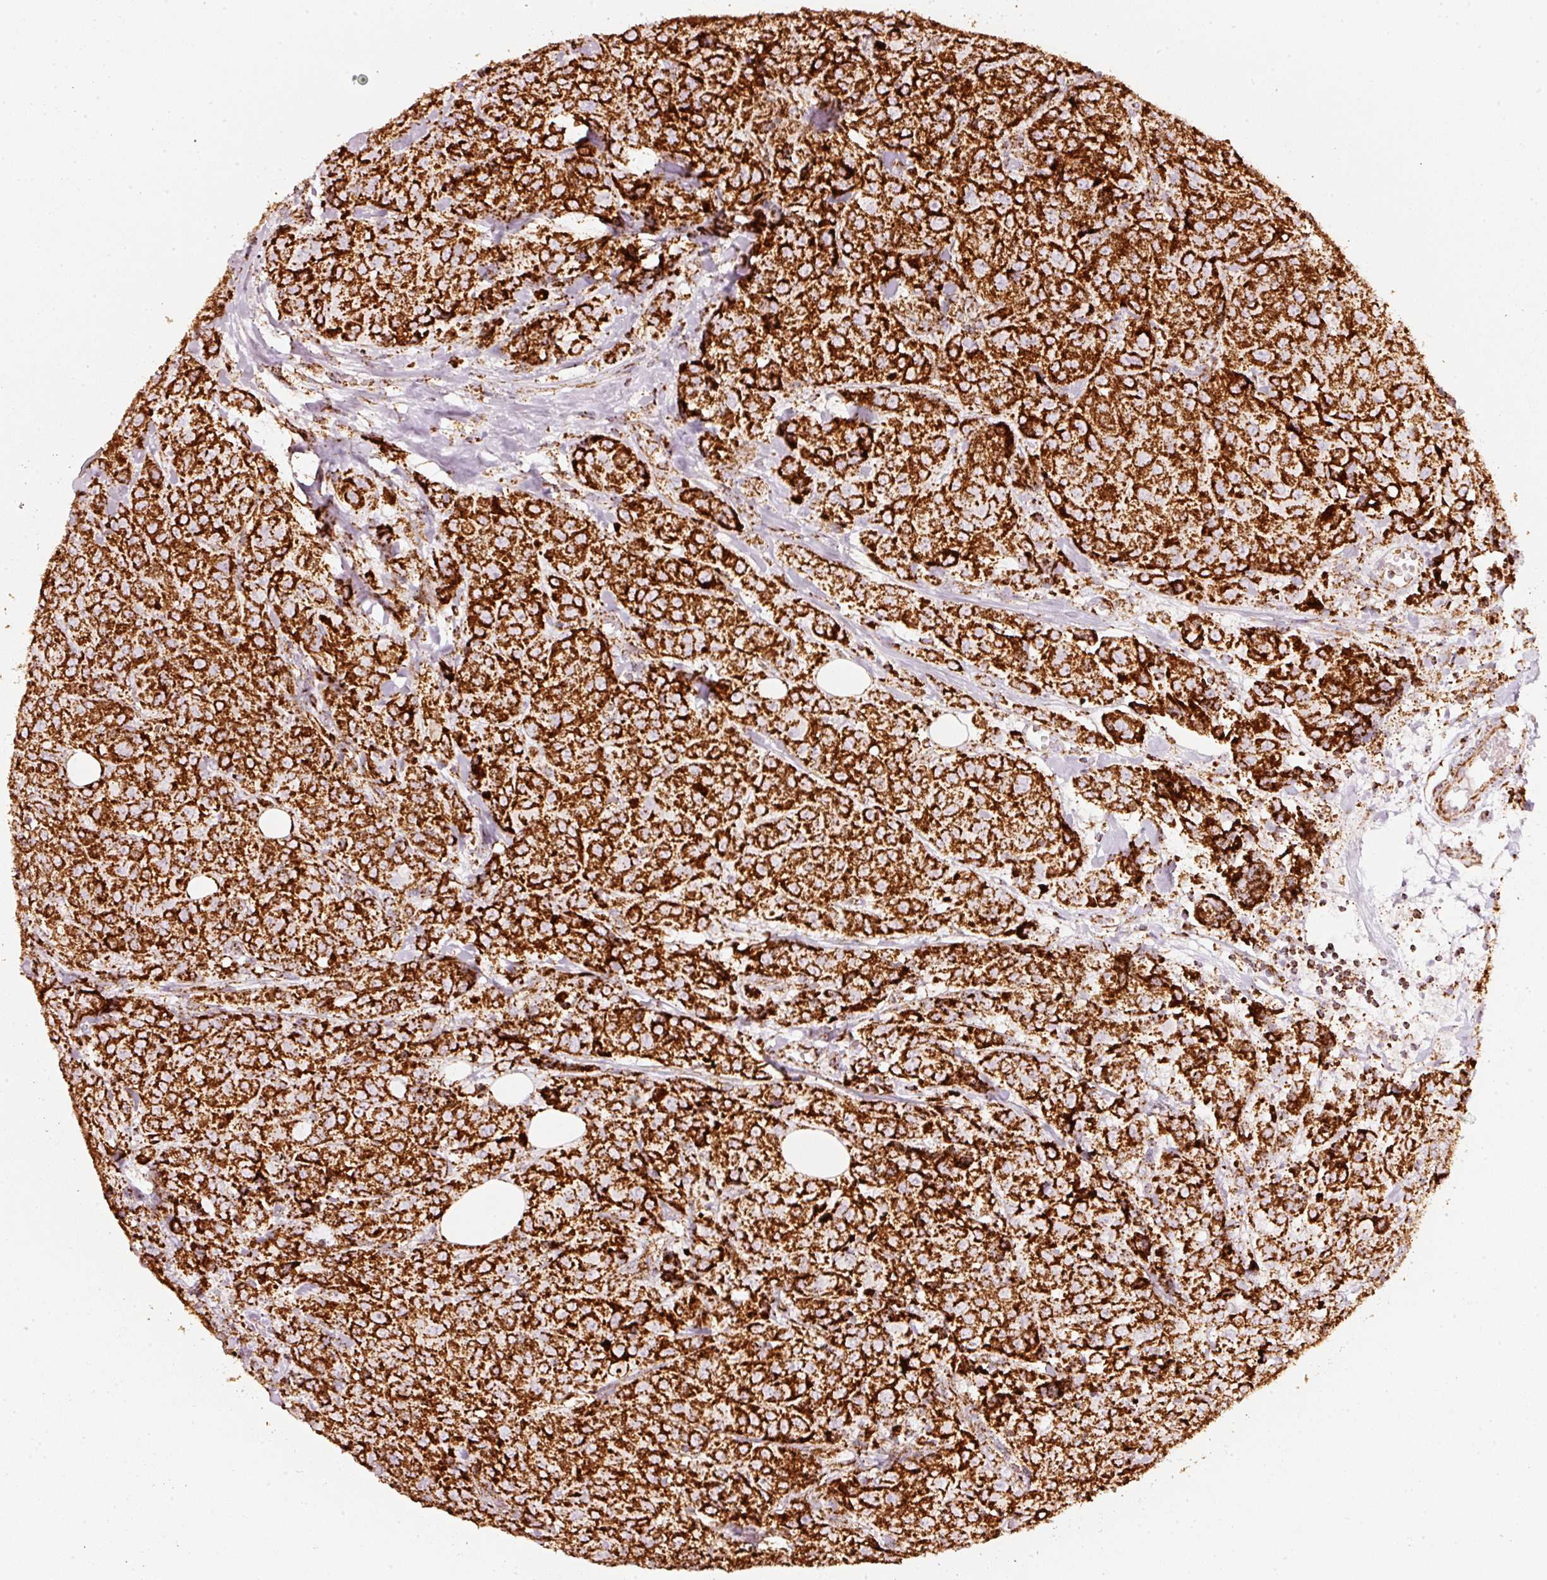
{"staining": {"intensity": "strong", "quantity": ">75%", "location": "cytoplasmic/membranous"}, "tissue": "breast cancer", "cell_type": "Tumor cells", "image_type": "cancer", "snomed": [{"axis": "morphology", "description": "Duct carcinoma"}, {"axis": "topography", "description": "Breast"}], "caption": "Immunohistochemical staining of human breast cancer (intraductal carcinoma) exhibits high levels of strong cytoplasmic/membranous protein positivity in about >75% of tumor cells.", "gene": "UQCRC1", "patient": {"sex": "female", "age": 43}}